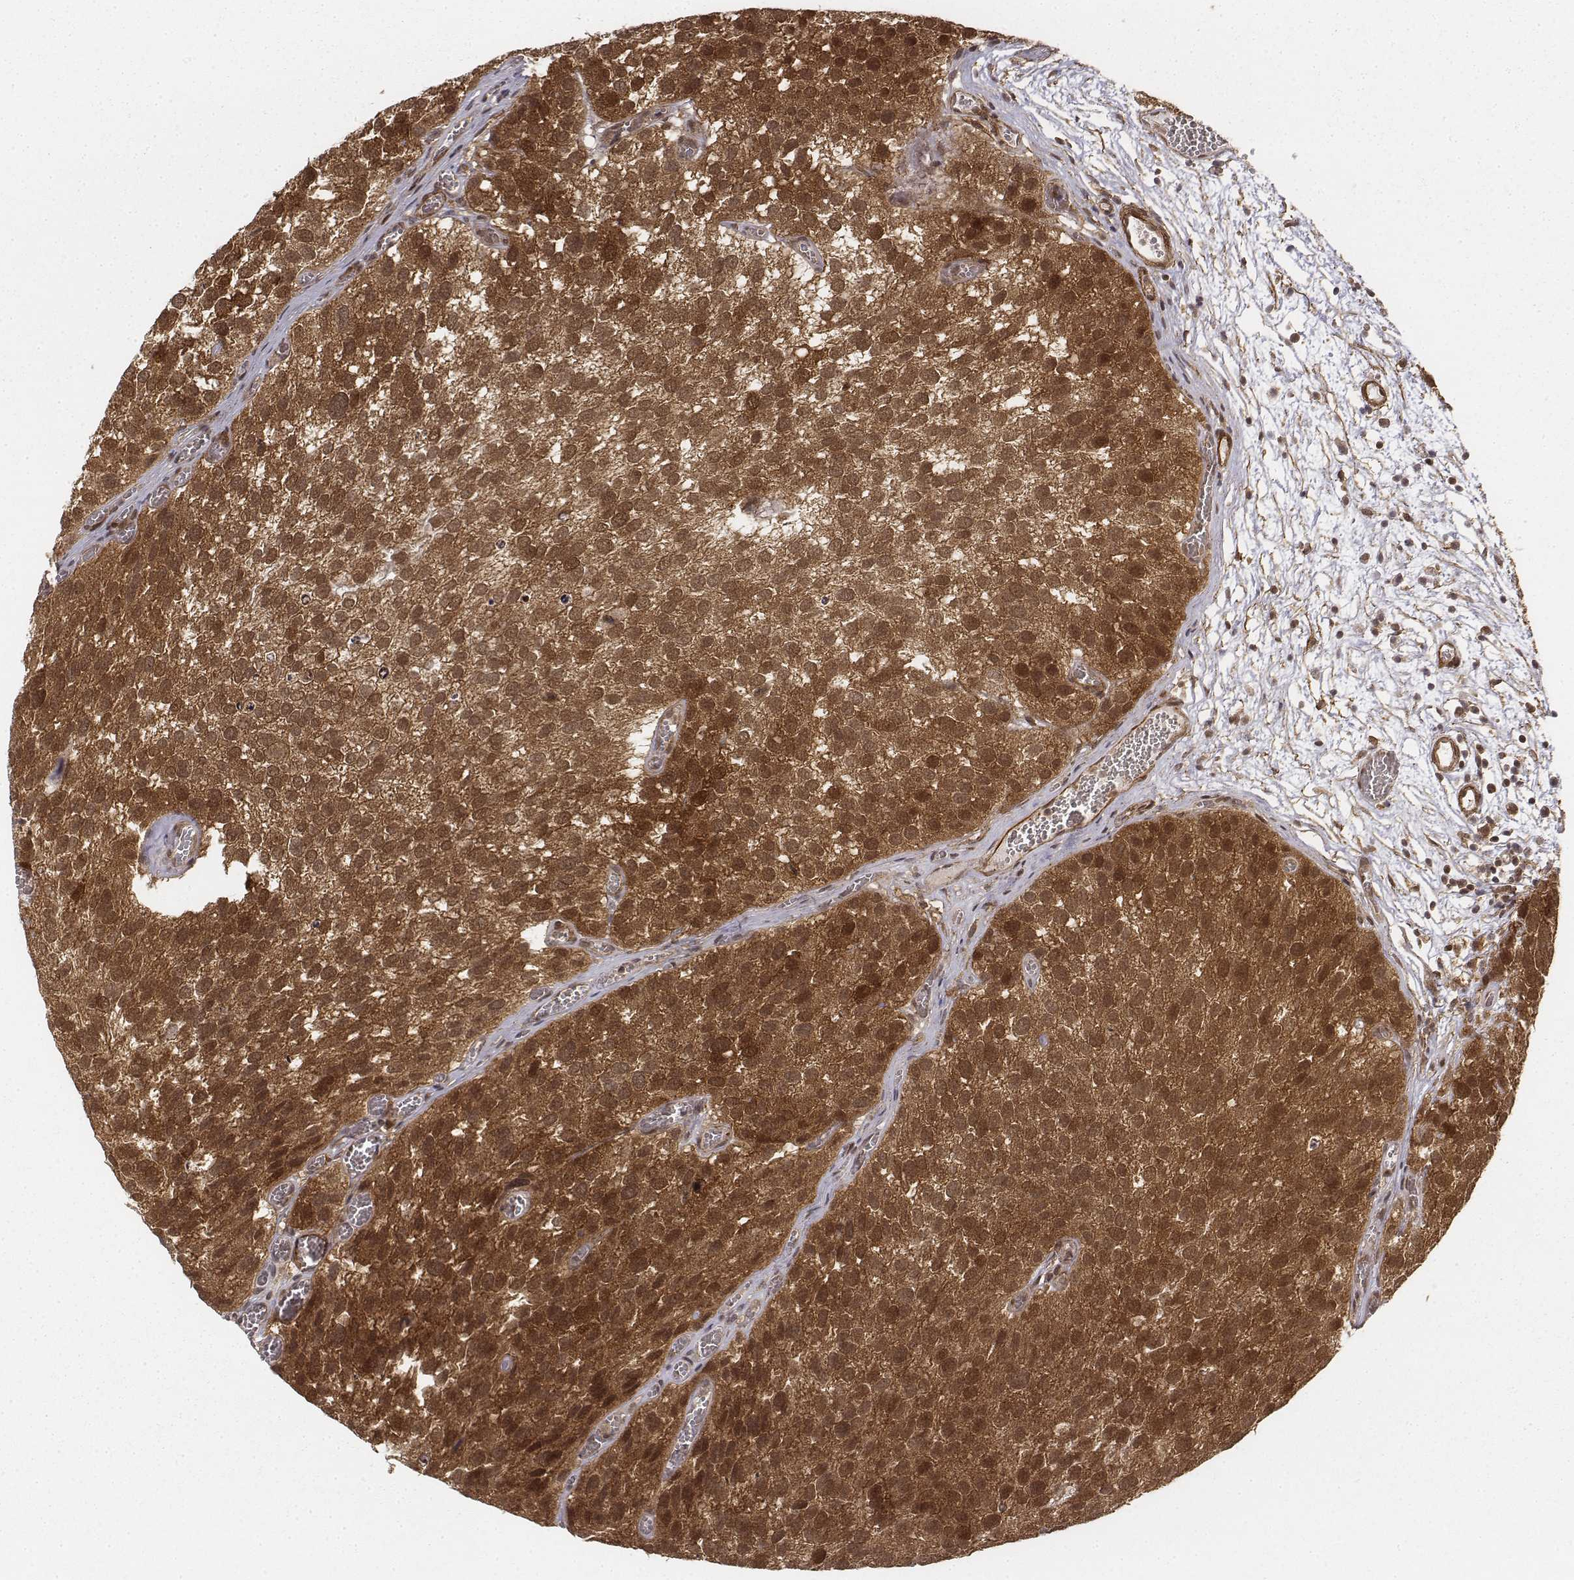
{"staining": {"intensity": "strong", "quantity": ">75%", "location": "cytoplasmic/membranous,nuclear"}, "tissue": "urothelial cancer", "cell_type": "Tumor cells", "image_type": "cancer", "snomed": [{"axis": "morphology", "description": "Urothelial carcinoma, Low grade"}, {"axis": "topography", "description": "Urinary bladder"}], "caption": "A histopathology image of human urothelial cancer stained for a protein demonstrates strong cytoplasmic/membranous and nuclear brown staining in tumor cells.", "gene": "ZFYVE19", "patient": {"sex": "female", "age": 69}}